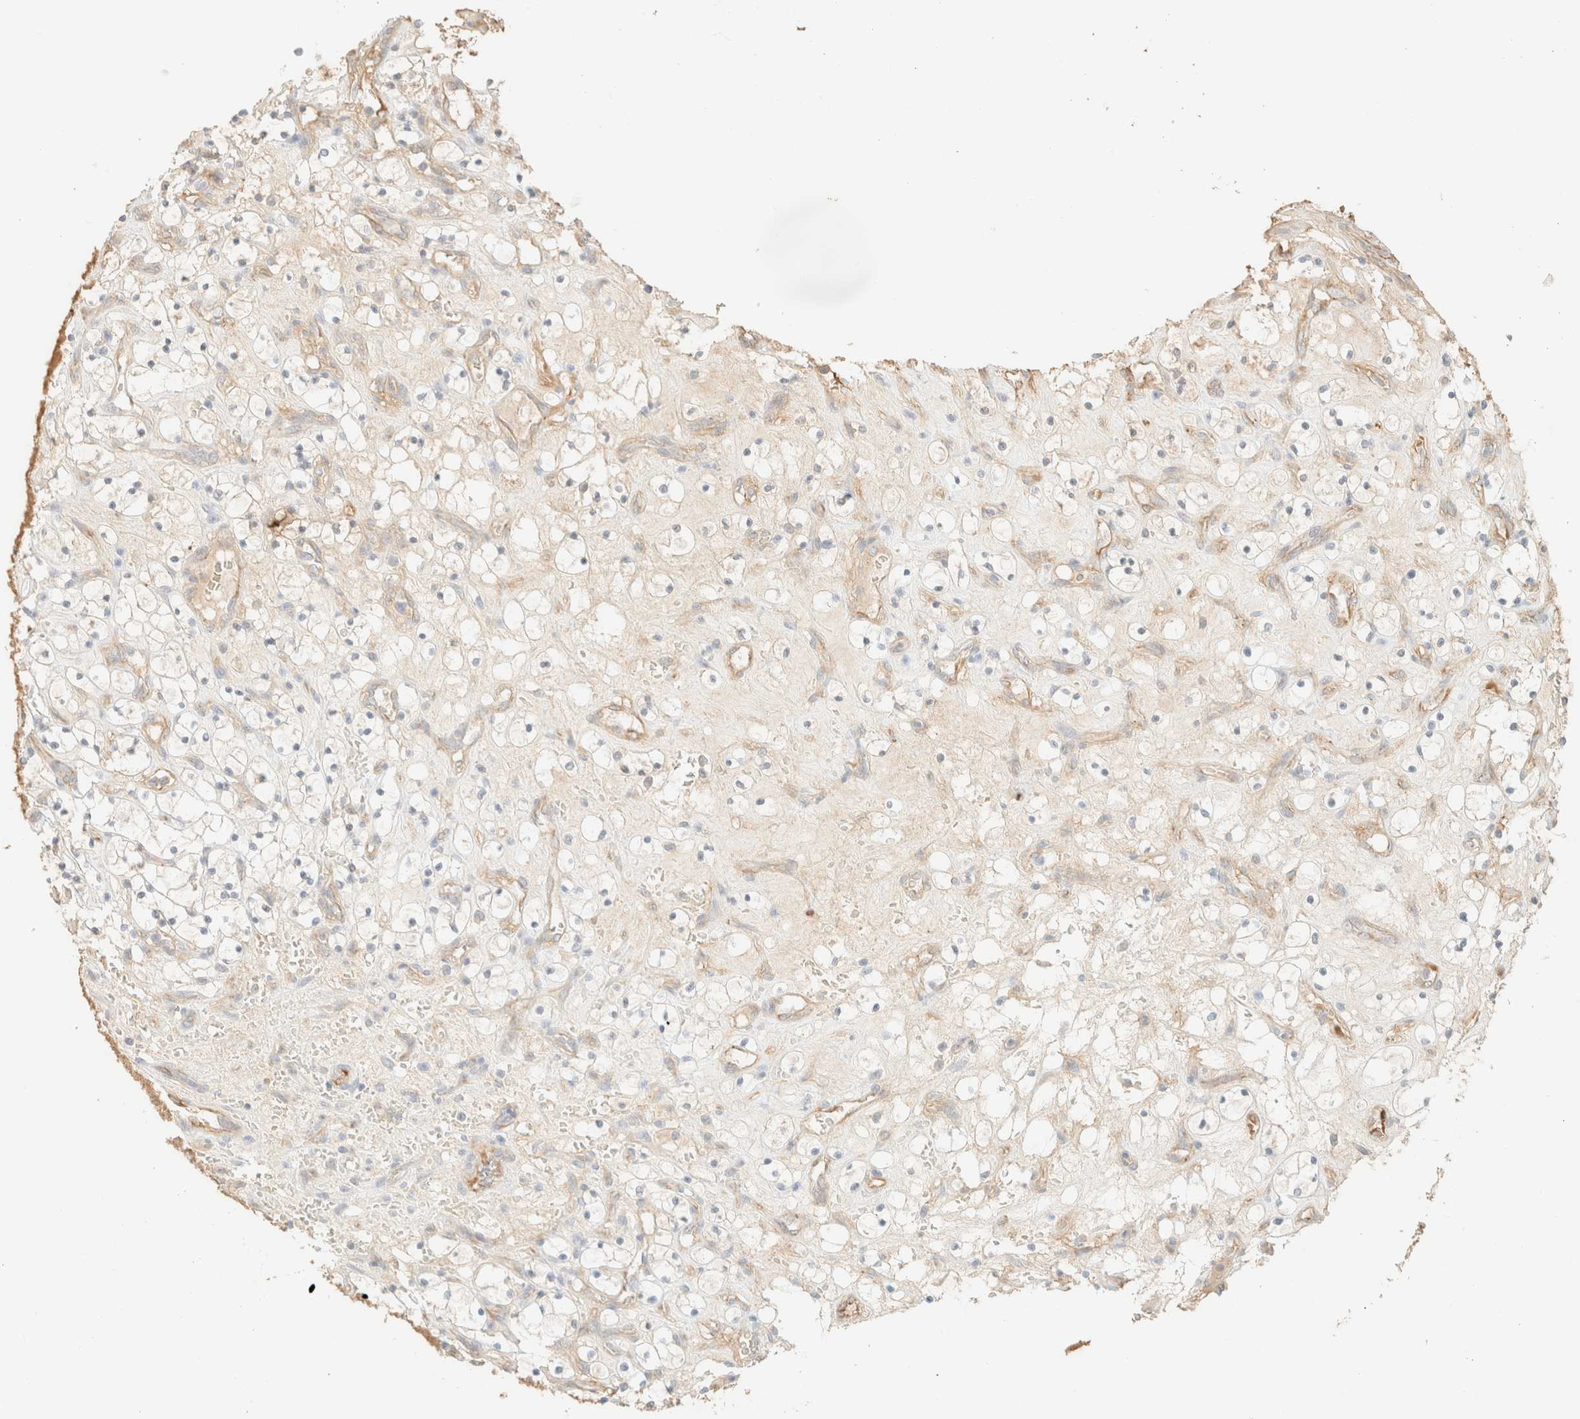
{"staining": {"intensity": "negative", "quantity": "none", "location": "none"}, "tissue": "renal cancer", "cell_type": "Tumor cells", "image_type": "cancer", "snomed": [{"axis": "morphology", "description": "Adenocarcinoma, NOS"}, {"axis": "topography", "description": "Kidney"}], "caption": "Immunohistochemical staining of human renal adenocarcinoma exhibits no significant staining in tumor cells. (DAB (3,3'-diaminobenzidine) immunohistochemistry (IHC) visualized using brightfield microscopy, high magnification).", "gene": "SPARCL1", "patient": {"sex": "female", "age": 69}}